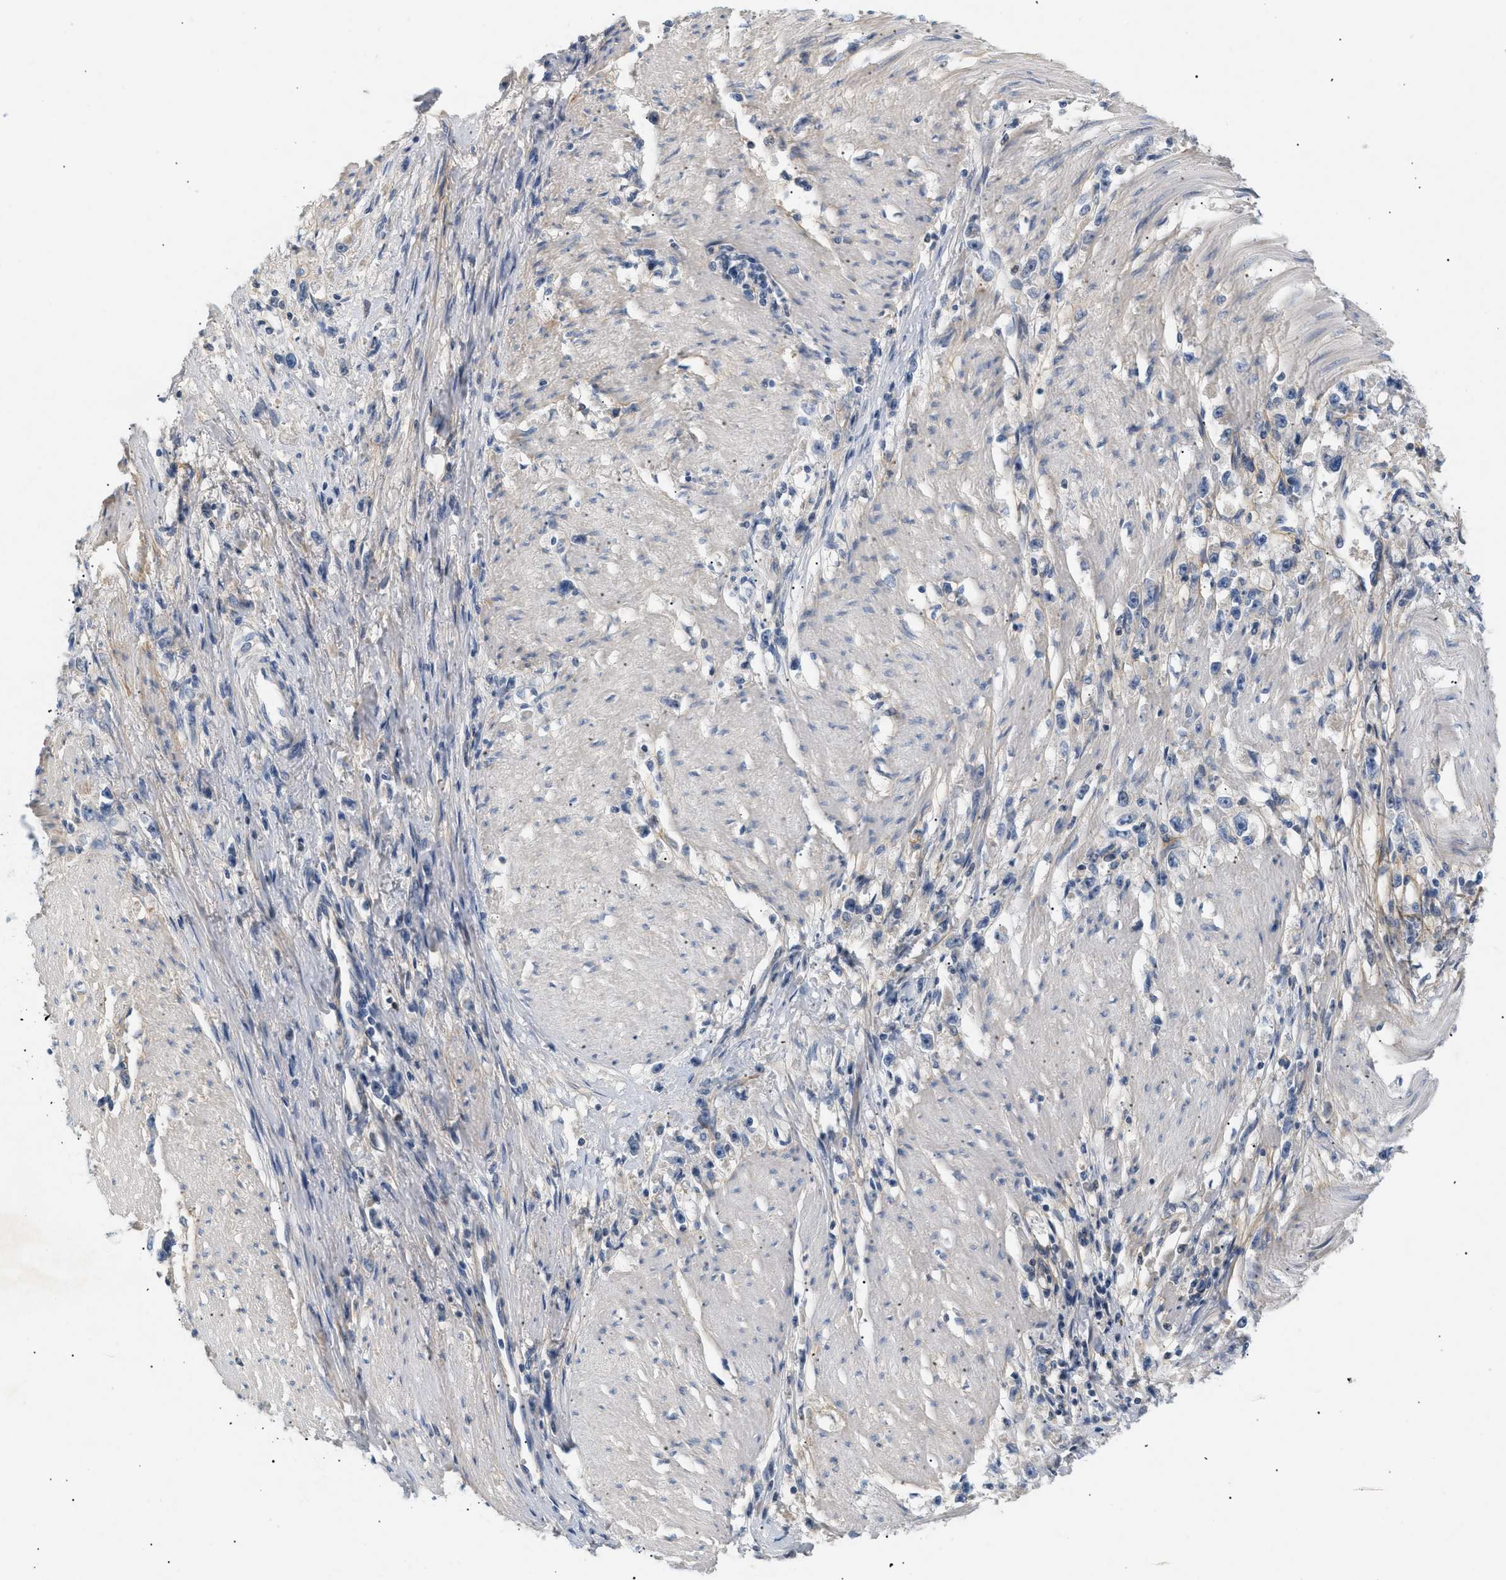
{"staining": {"intensity": "negative", "quantity": "none", "location": "none"}, "tissue": "stomach cancer", "cell_type": "Tumor cells", "image_type": "cancer", "snomed": [{"axis": "morphology", "description": "Adenocarcinoma, NOS"}, {"axis": "topography", "description": "Stomach"}], "caption": "This micrograph is of stomach cancer (adenocarcinoma) stained with immunohistochemistry to label a protein in brown with the nuclei are counter-stained blue. There is no positivity in tumor cells.", "gene": "FARS2", "patient": {"sex": "female", "age": 59}}